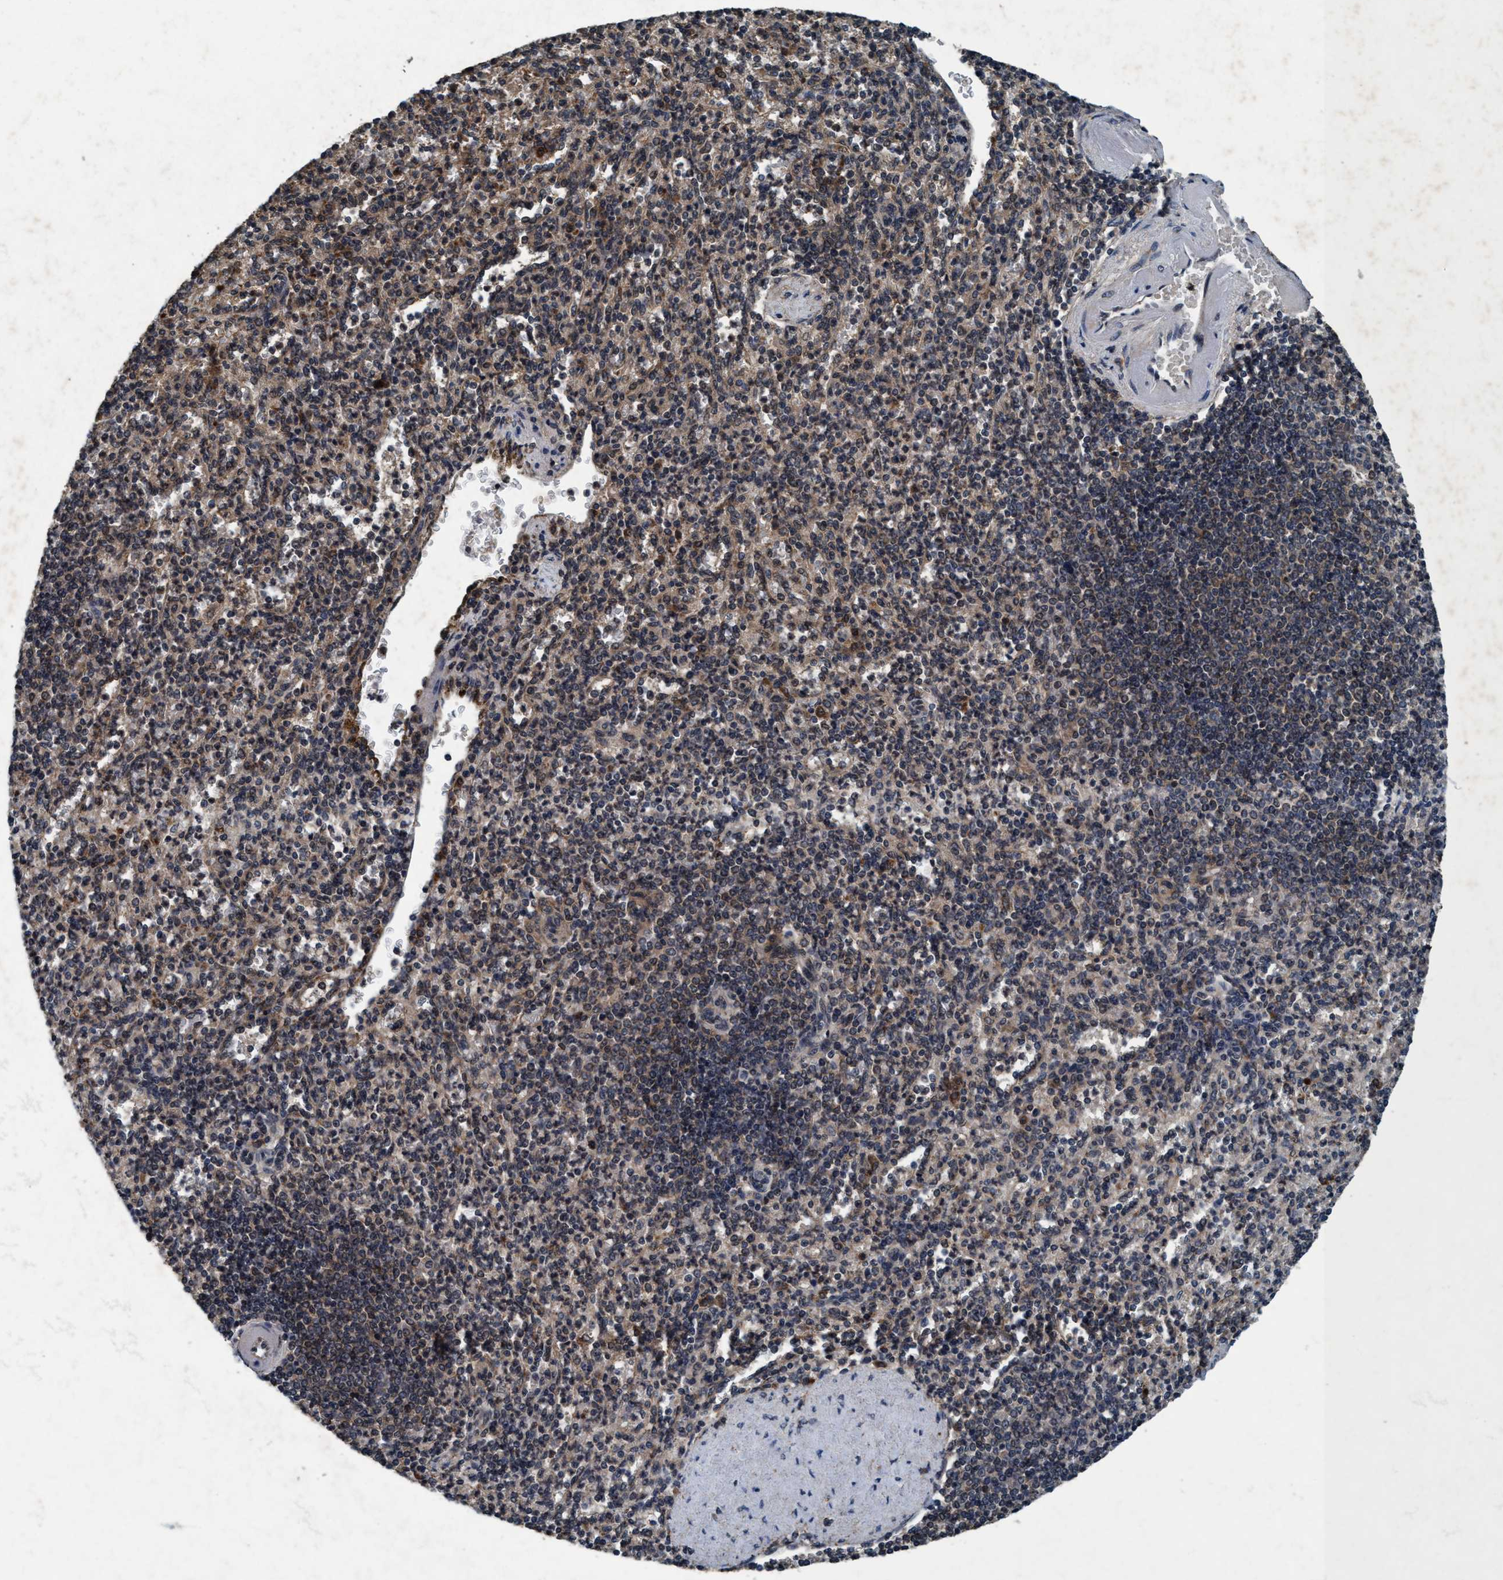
{"staining": {"intensity": "weak", "quantity": ">75%", "location": "cytoplasmic/membranous"}, "tissue": "spleen", "cell_type": "Cells in red pulp", "image_type": "normal", "snomed": [{"axis": "morphology", "description": "Normal tissue, NOS"}, {"axis": "topography", "description": "Spleen"}], "caption": "This photomicrograph demonstrates normal spleen stained with immunohistochemistry to label a protein in brown. The cytoplasmic/membranous of cells in red pulp show weak positivity for the protein. Nuclei are counter-stained blue.", "gene": "AKT1S1", "patient": {"sex": "female", "age": 74}}